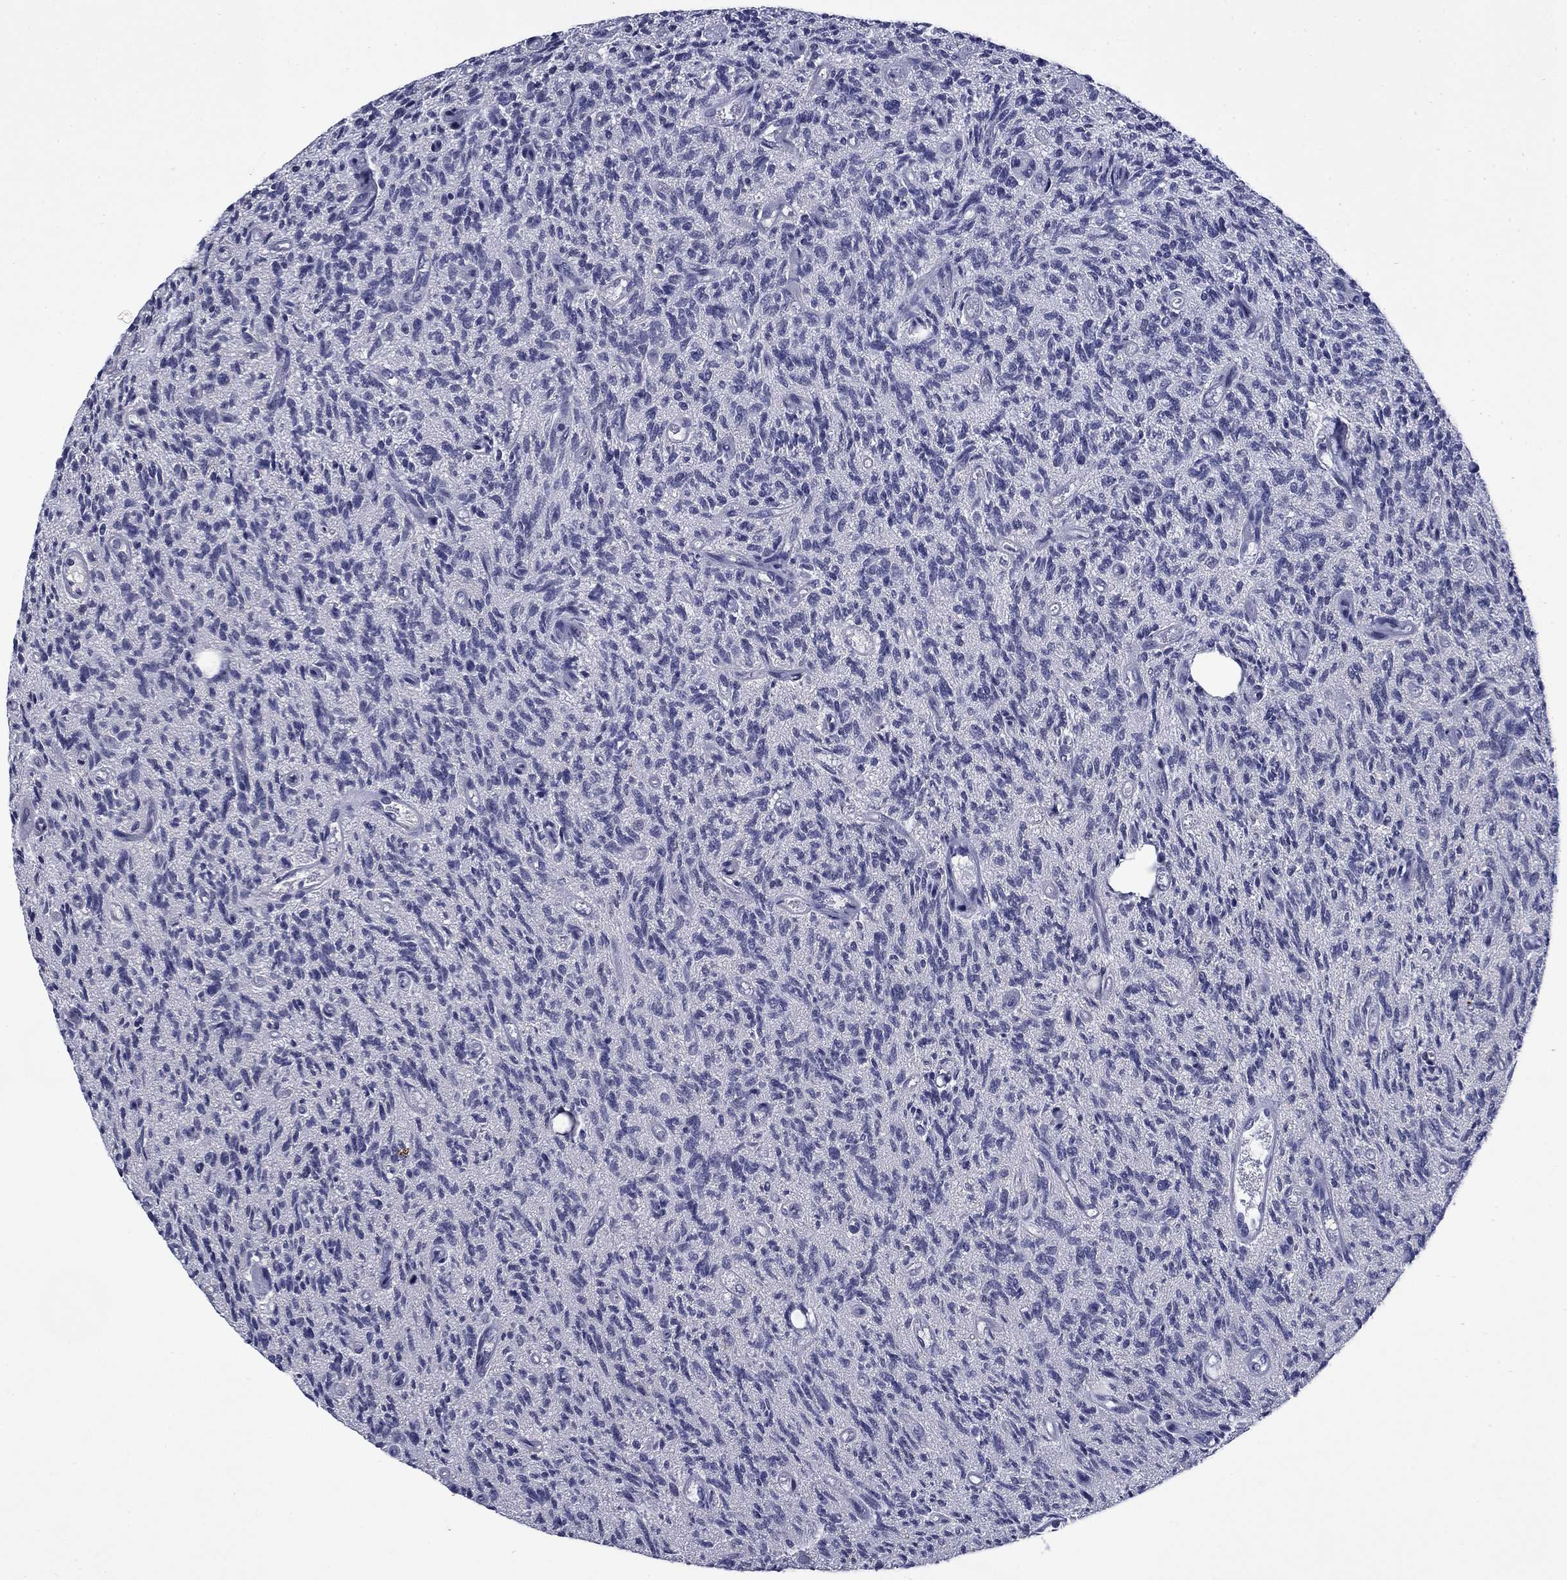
{"staining": {"intensity": "negative", "quantity": "none", "location": "none"}, "tissue": "glioma", "cell_type": "Tumor cells", "image_type": "cancer", "snomed": [{"axis": "morphology", "description": "Glioma, malignant, High grade"}, {"axis": "topography", "description": "Brain"}], "caption": "This is an immunohistochemistry image of human malignant glioma (high-grade). There is no positivity in tumor cells.", "gene": "BCL2L14", "patient": {"sex": "male", "age": 64}}